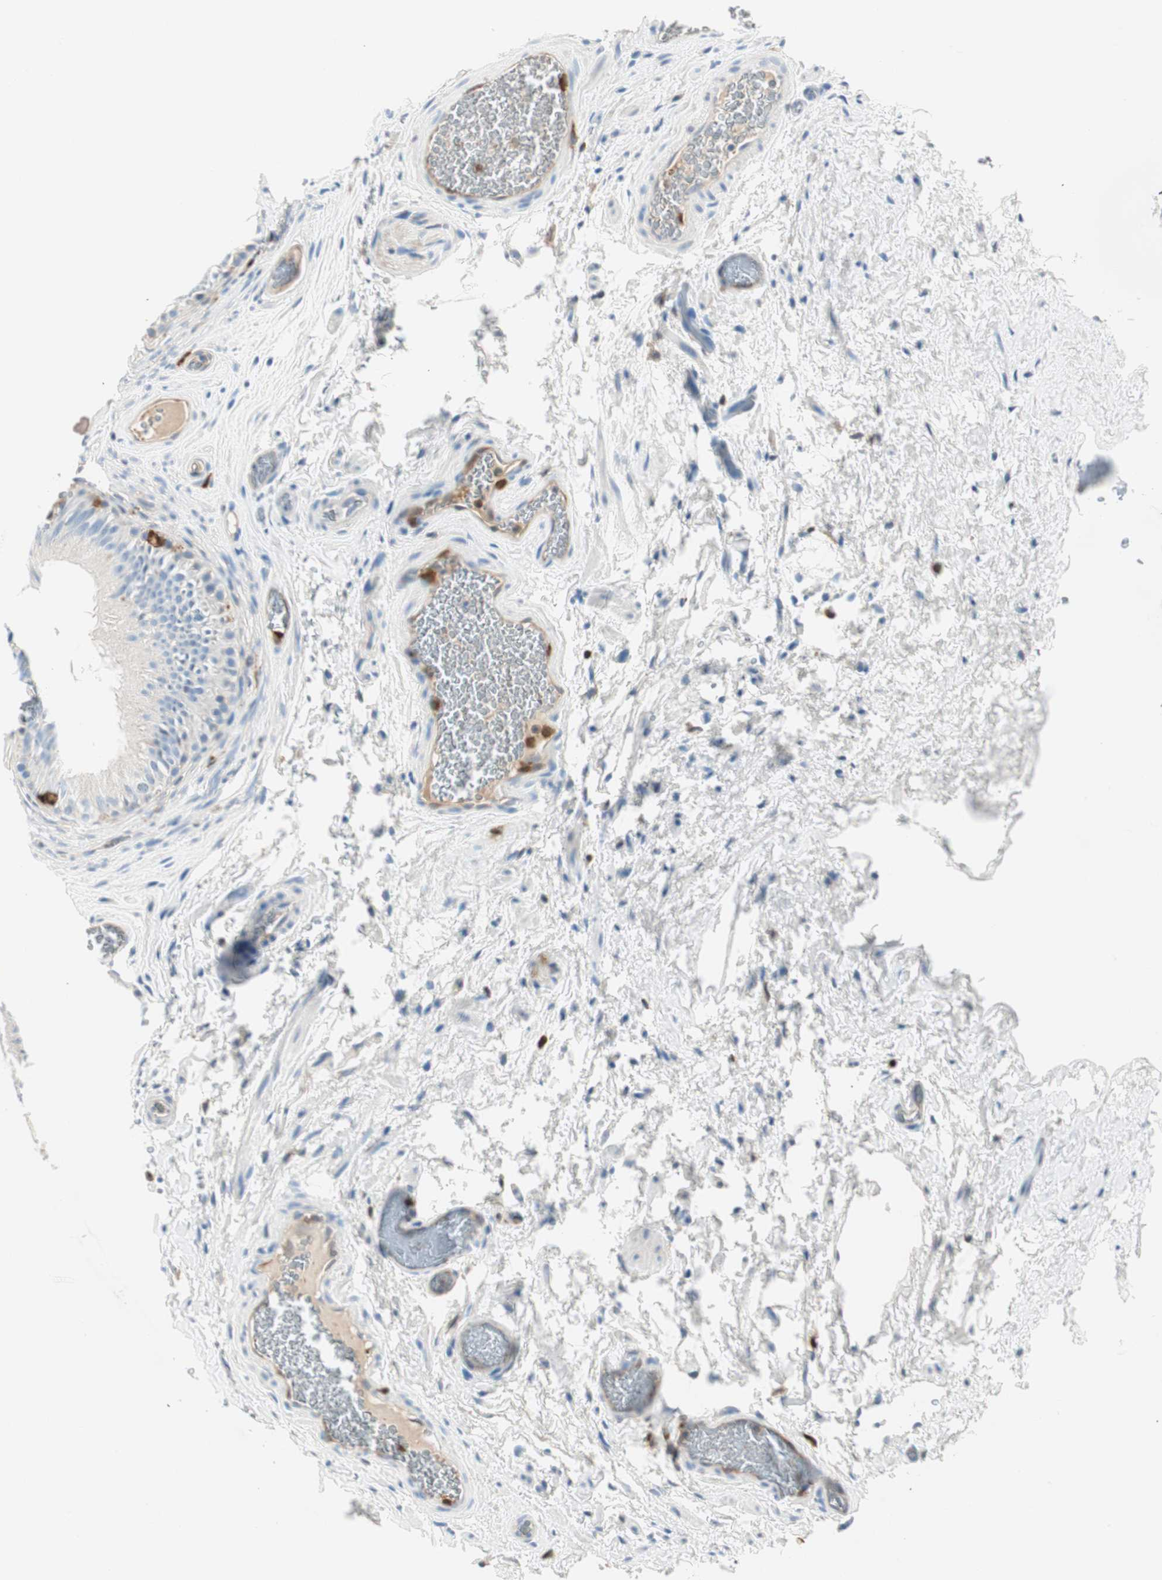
{"staining": {"intensity": "weak", "quantity": "<25%", "location": "cytoplasmic/membranous"}, "tissue": "epididymis", "cell_type": "Glandular cells", "image_type": "normal", "snomed": [{"axis": "morphology", "description": "Normal tissue, NOS"}, {"axis": "topography", "description": "Epididymis"}], "caption": "This is an IHC image of unremarkable human epididymis. There is no staining in glandular cells.", "gene": "COTL1", "patient": {"sex": "male", "age": 36}}